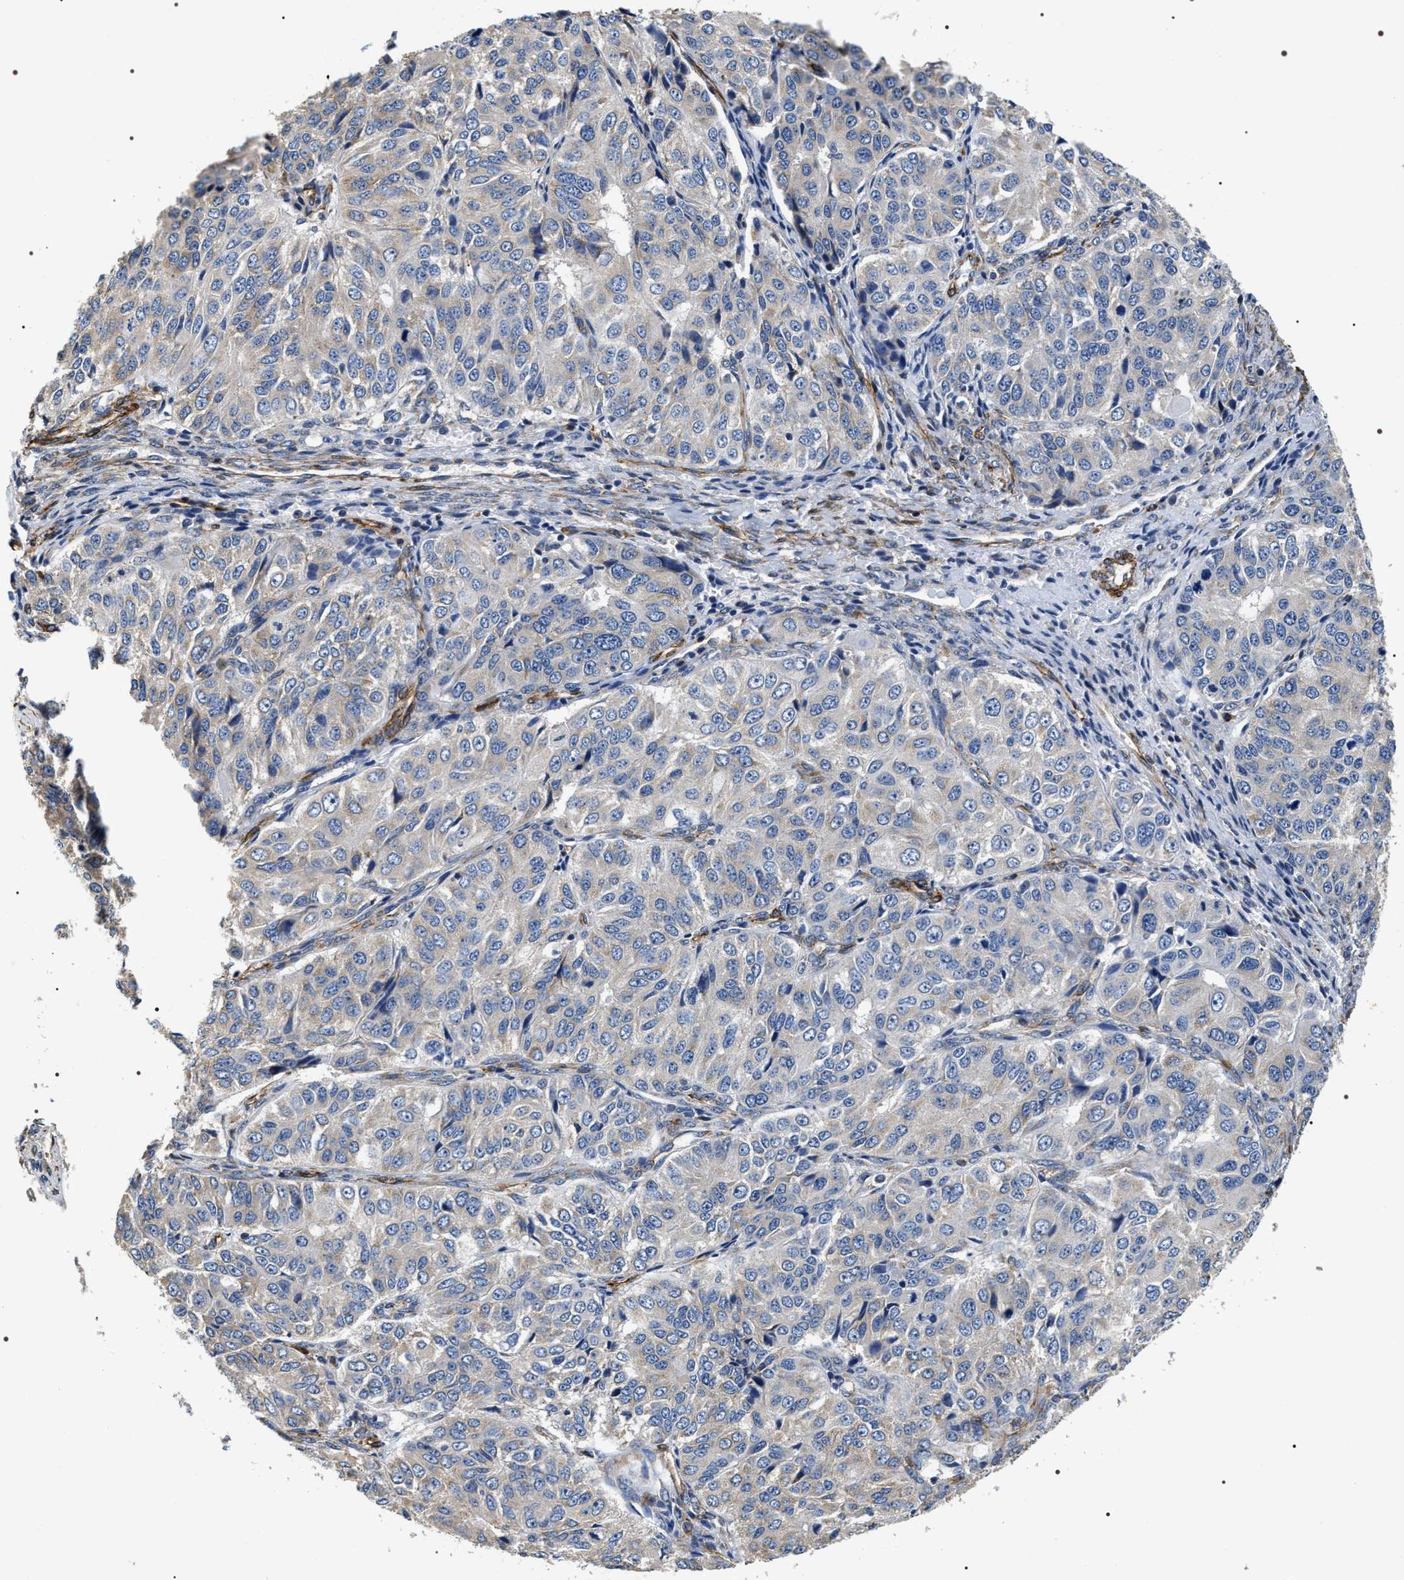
{"staining": {"intensity": "negative", "quantity": "none", "location": "none"}, "tissue": "ovarian cancer", "cell_type": "Tumor cells", "image_type": "cancer", "snomed": [{"axis": "morphology", "description": "Carcinoma, endometroid"}, {"axis": "topography", "description": "Ovary"}], "caption": "High magnification brightfield microscopy of ovarian cancer (endometroid carcinoma) stained with DAB (brown) and counterstained with hematoxylin (blue): tumor cells show no significant expression.", "gene": "ZC3HAV1L", "patient": {"sex": "female", "age": 51}}